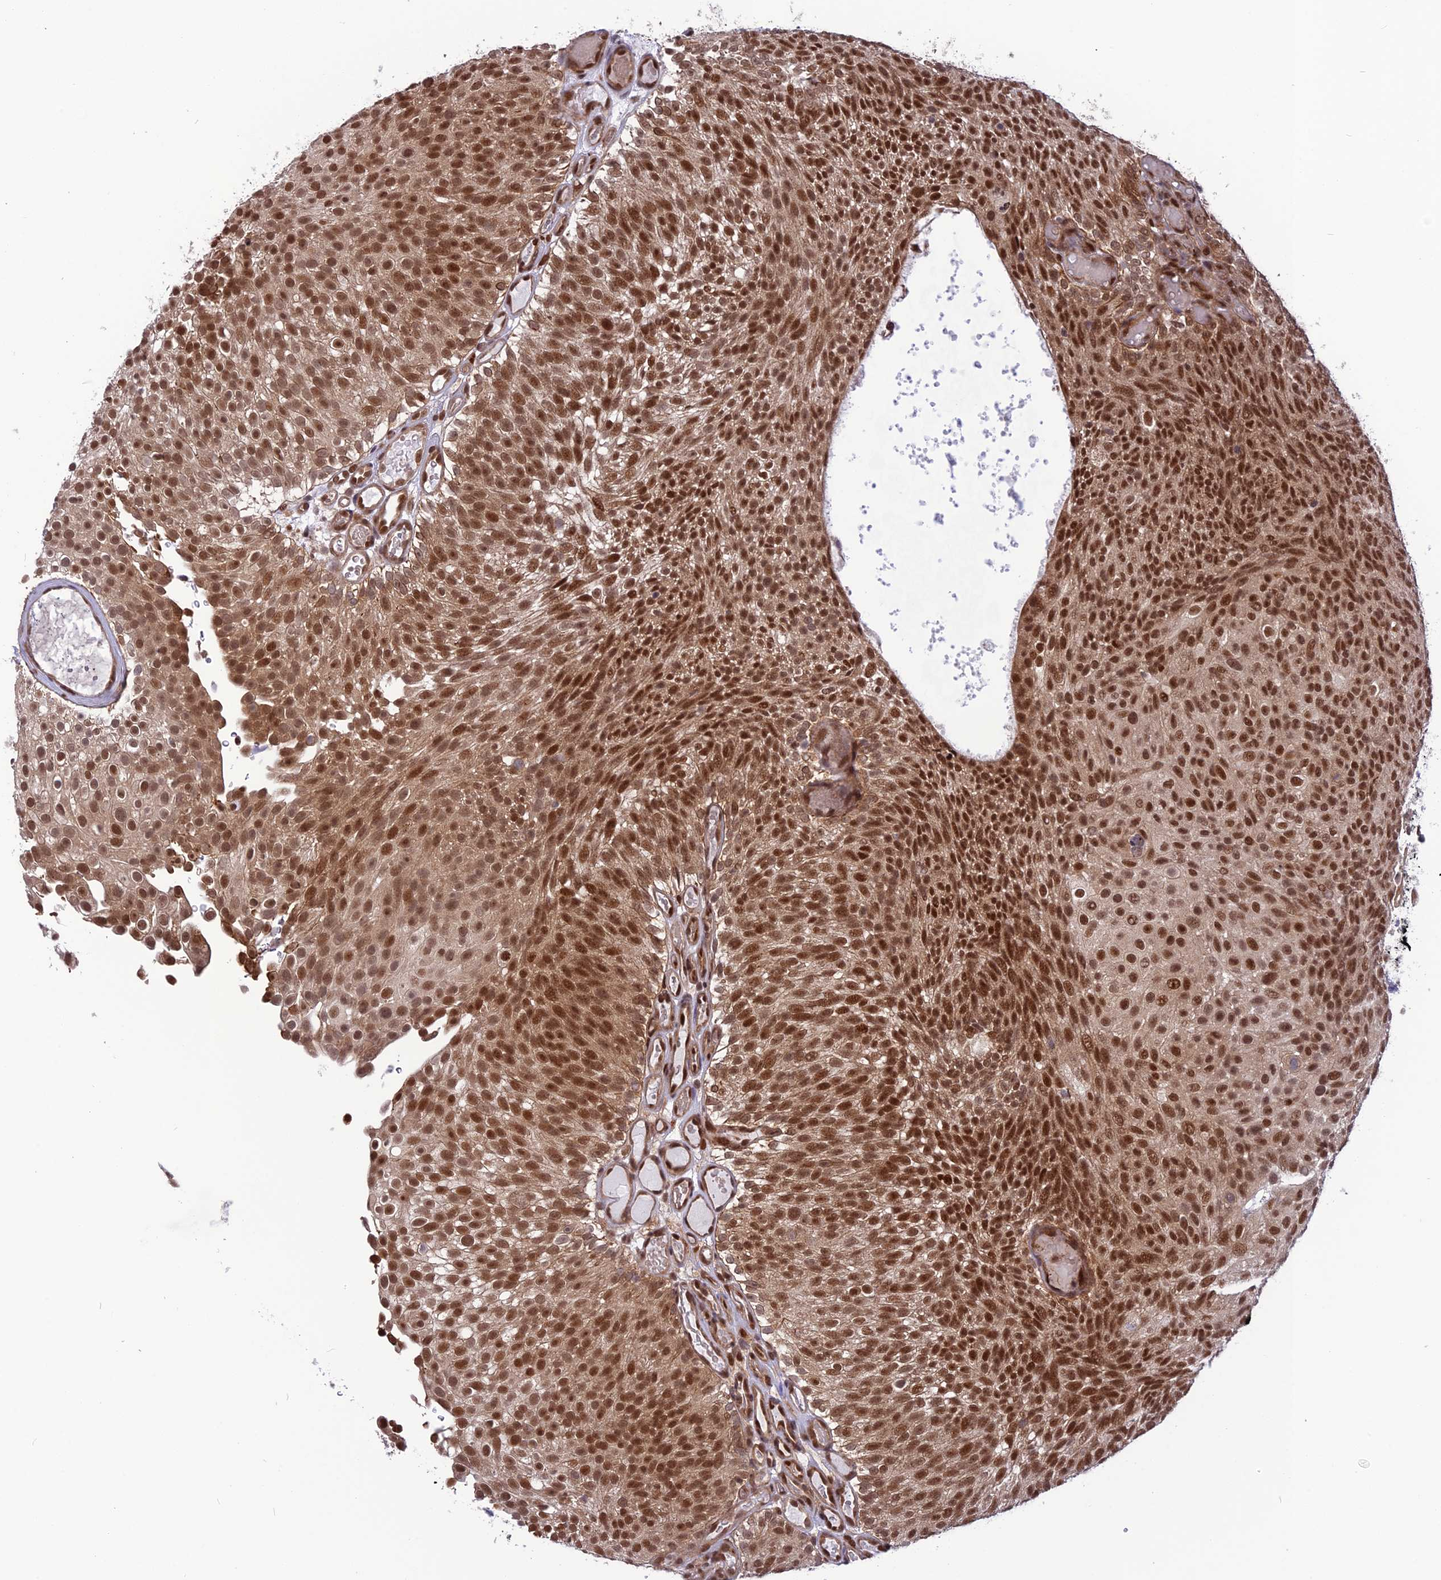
{"staining": {"intensity": "strong", "quantity": ">75%", "location": "nuclear"}, "tissue": "urothelial cancer", "cell_type": "Tumor cells", "image_type": "cancer", "snomed": [{"axis": "morphology", "description": "Urothelial carcinoma, Low grade"}, {"axis": "topography", "description": "Urinary bladder"}], "caption": "Immunohistochemical staining of urothelial carcinoma (low-grade) exhibits high levels of strong nuclear positivity in approximately >75% of tumor cells.", "gene": "RTRAF", "patient": {"sex": "male", "age": 78}}